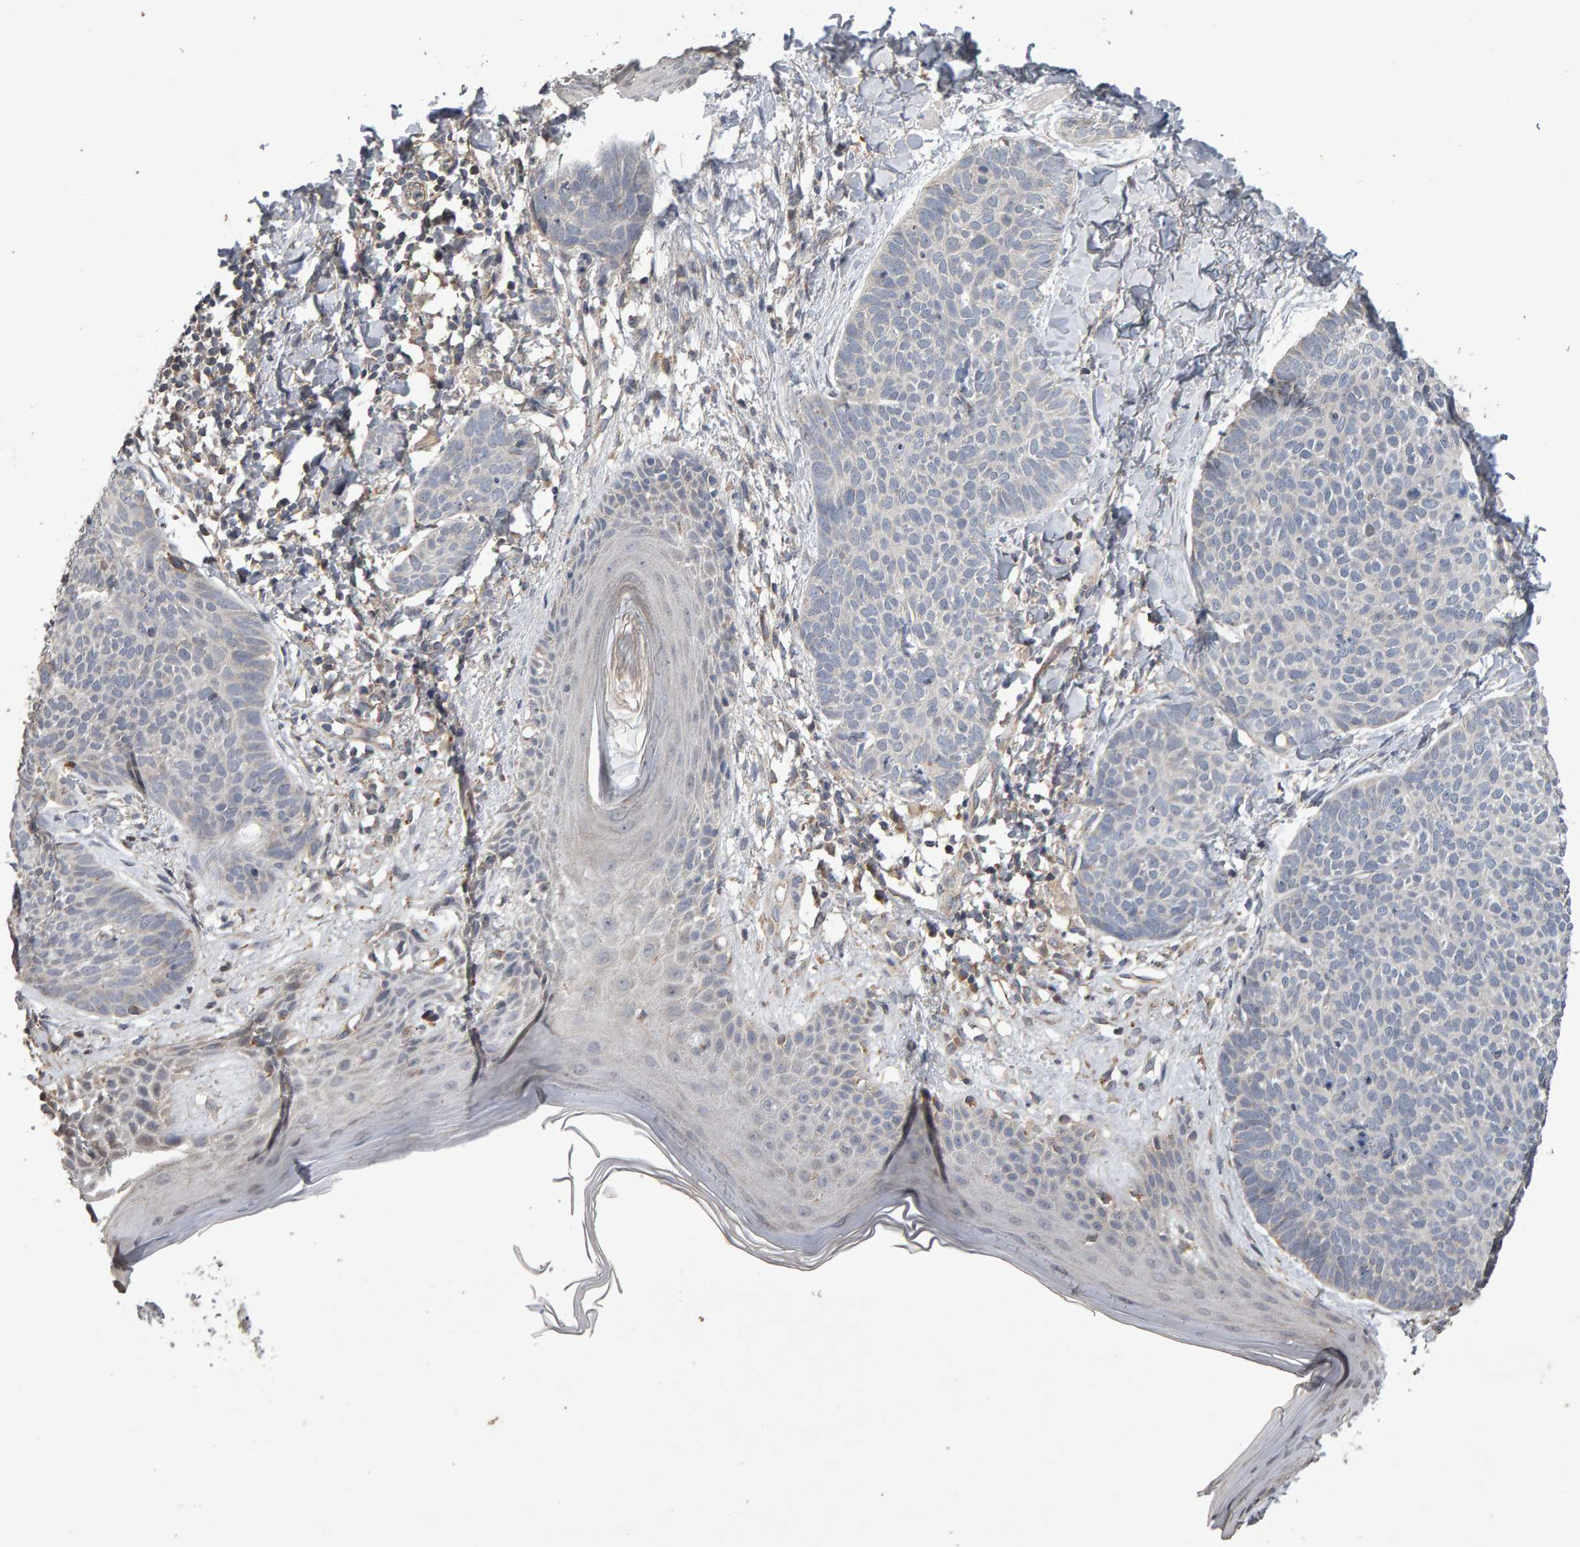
{"staining": {"intensity": "negative", "quantity": "none", "location": "none"}, "tissue": "skin cancer", "cell_type": "Tumor cells", "image_type": "cancer", "snomed": [{"axis": "morphology", "description": "Normal tissue, NOS"}, {"axis": "morphology", "description": "Basal cell carcinoma"}, {"axis": "topography", "description": "Skin"}], "caption": "Human basal cell carcinoma (skin) stained for a protein using IHC demonstrates no staining in tumor cells.", "gene": "COASY", "patient": {"sex": "male", "age": 50}}